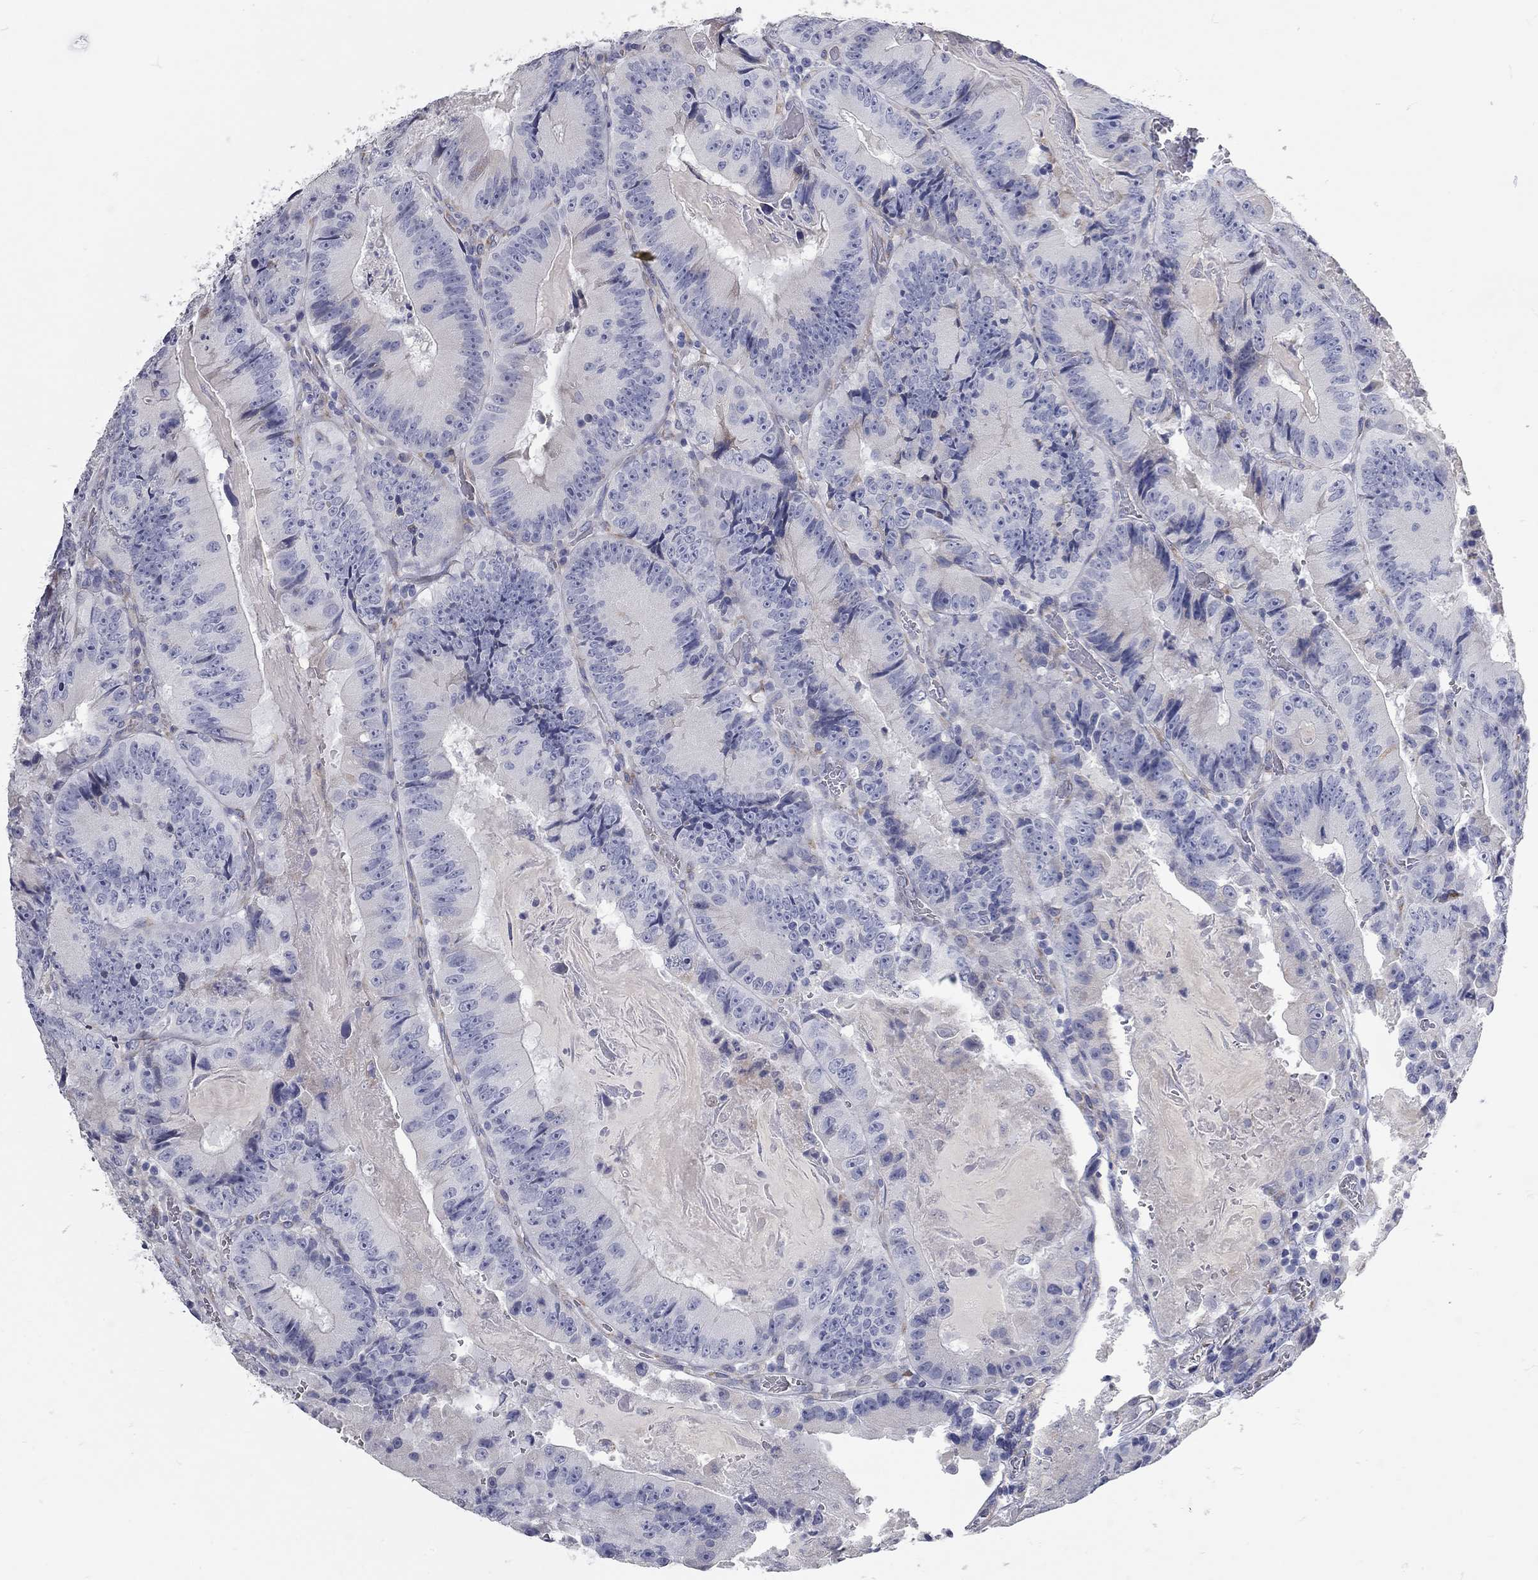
{"staining": {"intensity": "negative", "quantity": "none", "location": "none"}, "tissue": "colorectal cancer", "cell_type": "Tumor cells", "image_type": "cancer", "snomed": [{"axis": "morphology", "description": "Adenocarcinoma, NOS"}, {"axis": "topography", "description": "Colon"}], "caption": "DAB immunohistochemical staining of human colorectal adenocarcinoma exhibits no significant positivity in tumor cells.", "gene": "XAGE2", "patient": {"sex": "female", "age": 86}}